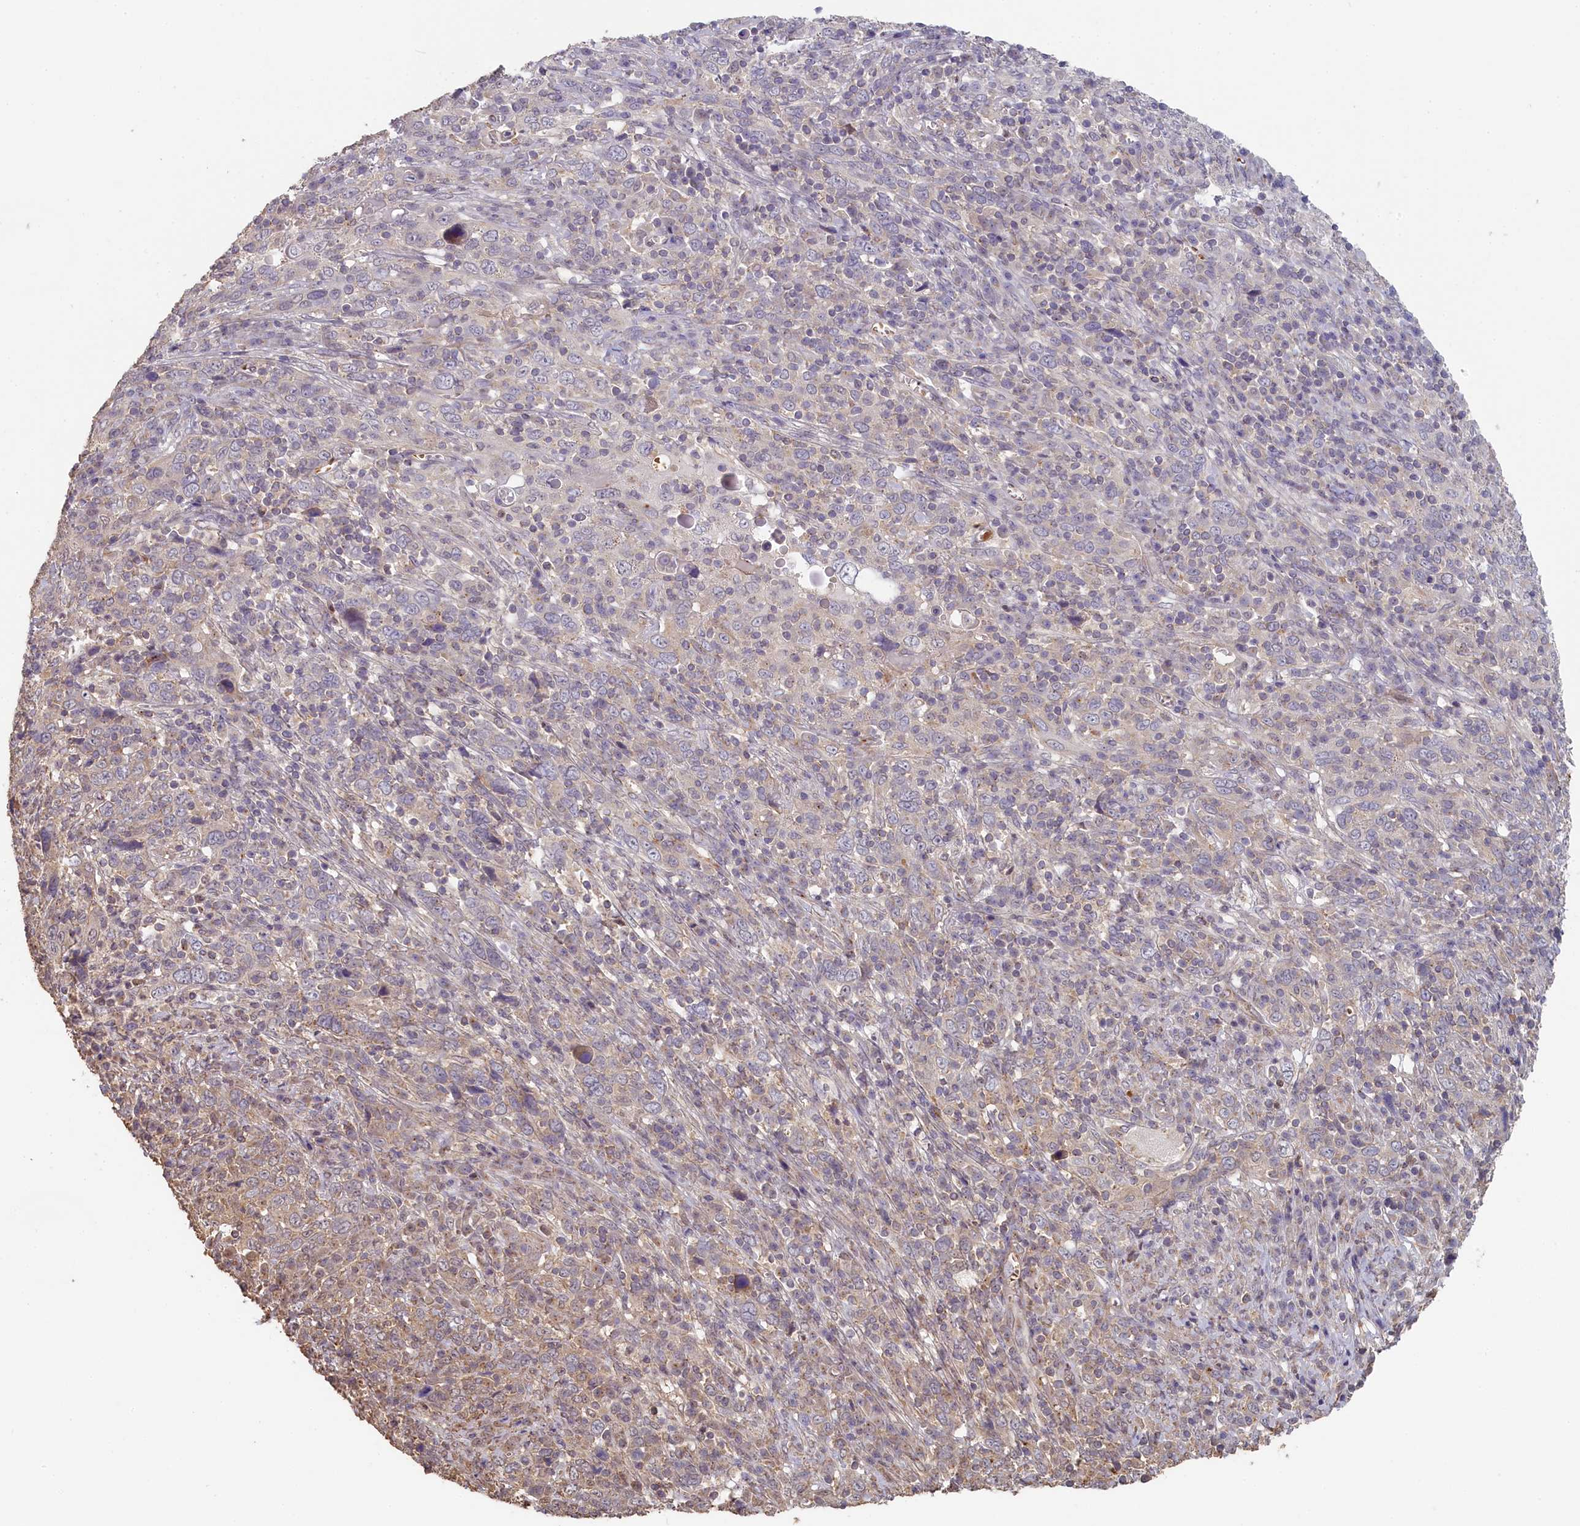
{"staining": {"intensity": "negative", "quantity": "none", "location": "none"}, "tissue": "cervical cancer", "cell_type": "Tumor cells", "image_type": "cancer", "snomed": [{"axis": "morphology", "description": "Squamous cell carcinoma, NOS"}, {"axis": "topography", "description": "Cervix"}], "caption": "A histopathology image of cervical squamous cell carcinoma stained for a protein displays no brown staining in tumor cells.", "gene": "STX16", "patient": {"sex": "female", "age": 46}}